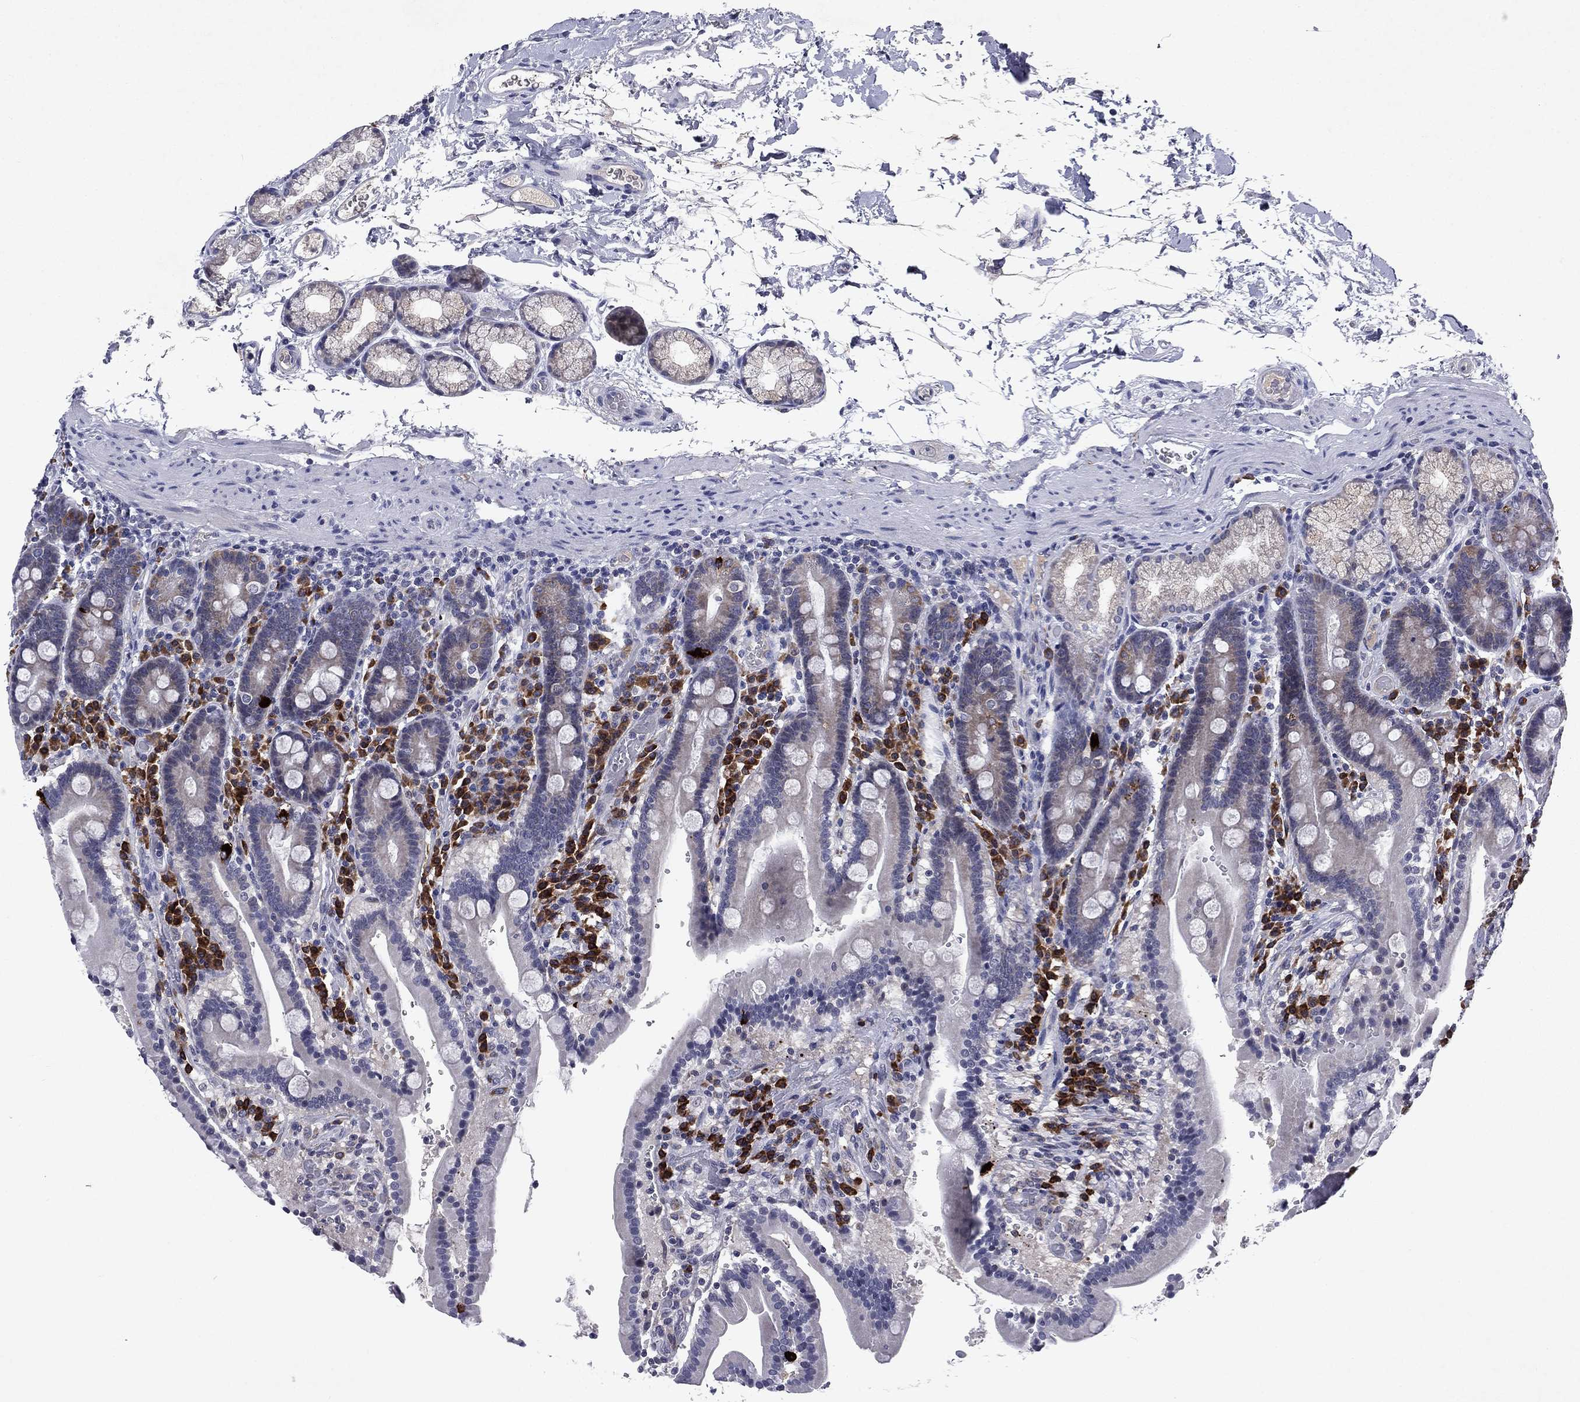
{"staining": {"intensity": "negative", "quantity": "none", "location": "none"}, "tissue": "duodenum", "cell_type": "Glandular cells", "image_type": "normal", "snomed": [{"axis": "morphology", "description": "Normal tissue, NOS"}, {"axis": "topography", "description": "Duodenum"}], "caption": "Protein analysis of benign duodenum exhibits no significant staining in glandular cells.", "gene": "ECM1", "patient": {"sex": "female", "age": 62}}